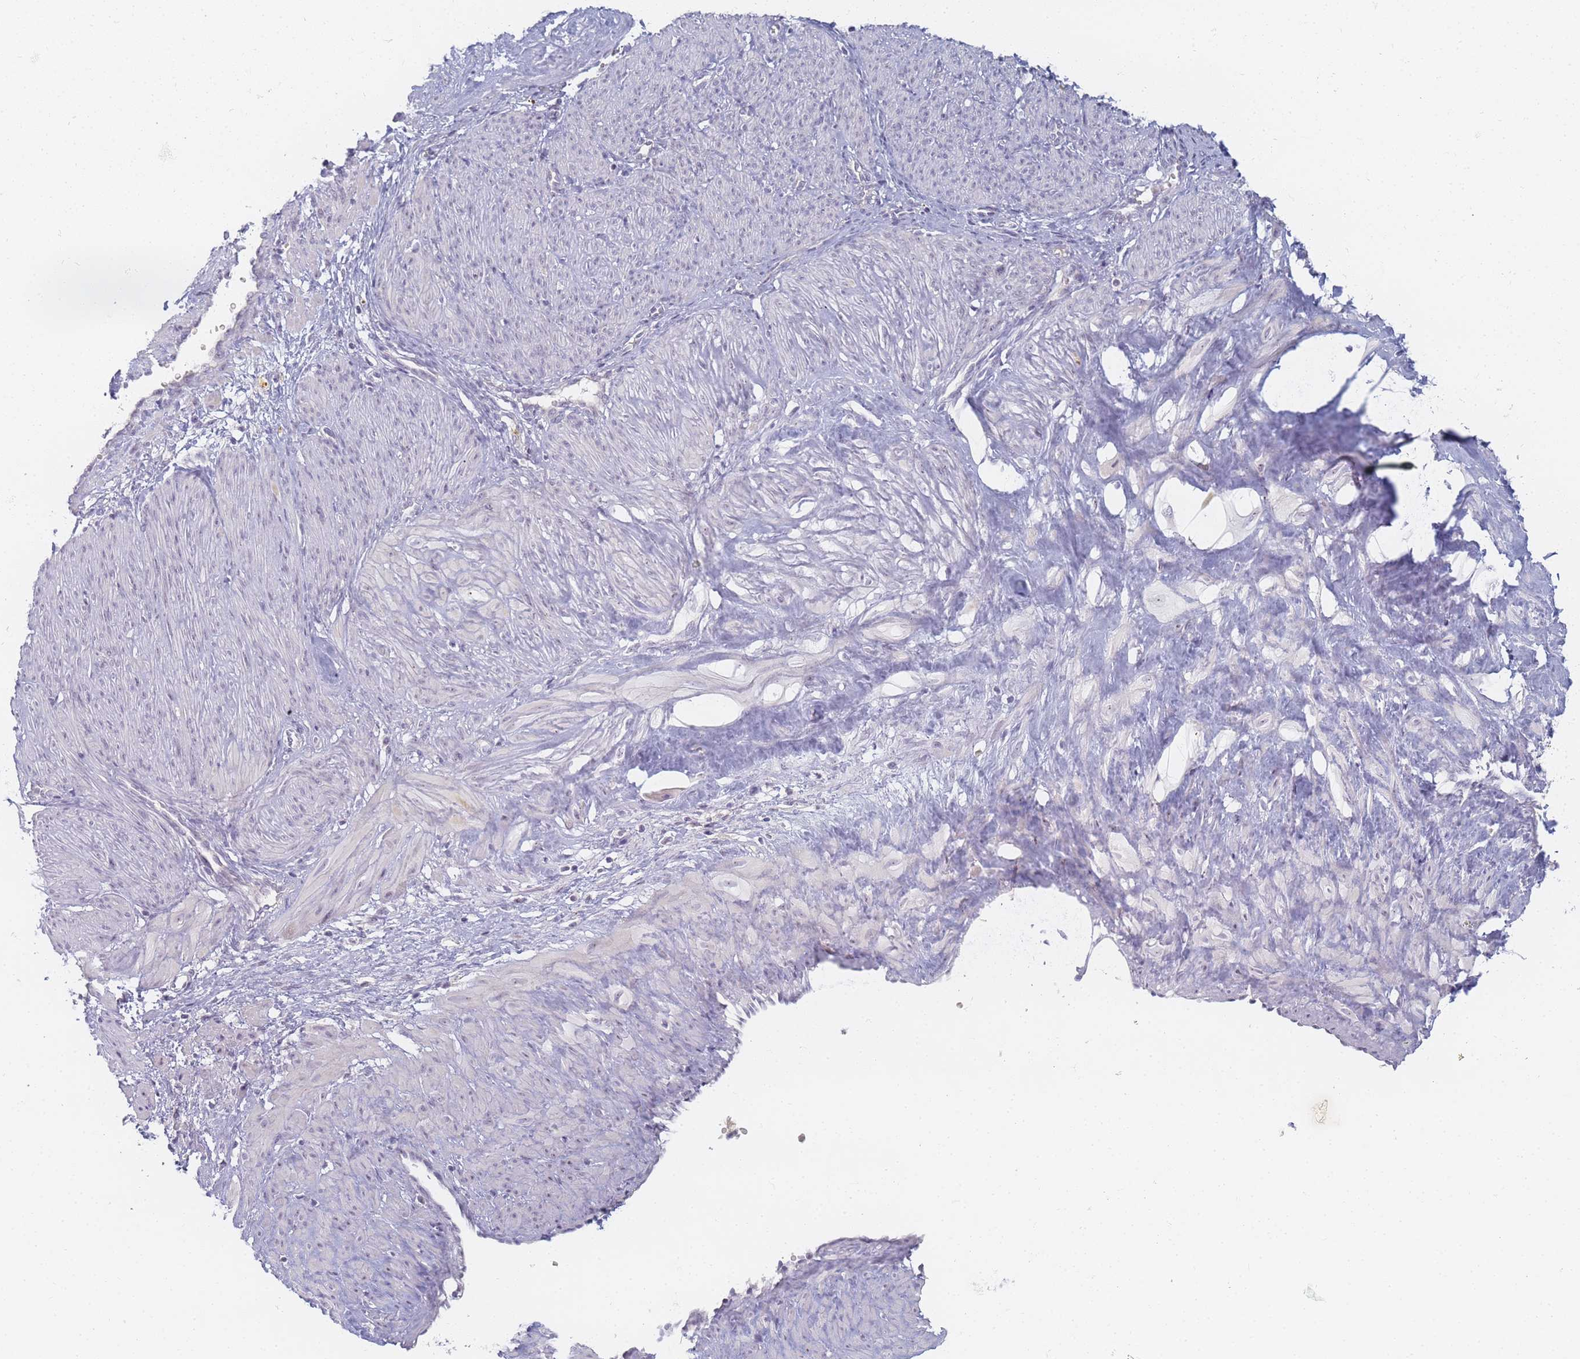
{"staining": {"intensity": "negative", "quantity": "none", "location": "none"}, "tissue": "smooth muscle", "cell_type": "Smooth muscle cells", "image_type": "normal", "snomed": [{"axis": "morphology", "description": "Normal tissue, NOS"}, {"axis": "topography", "description": "Endometrium"}], "caption": "This is an IHC photomicrograph of benign human smooth muscle. There is no expression in smooth muscle cells.", "gene": "SLC38A9", "patient": {"sex": "female", "age": 33}}